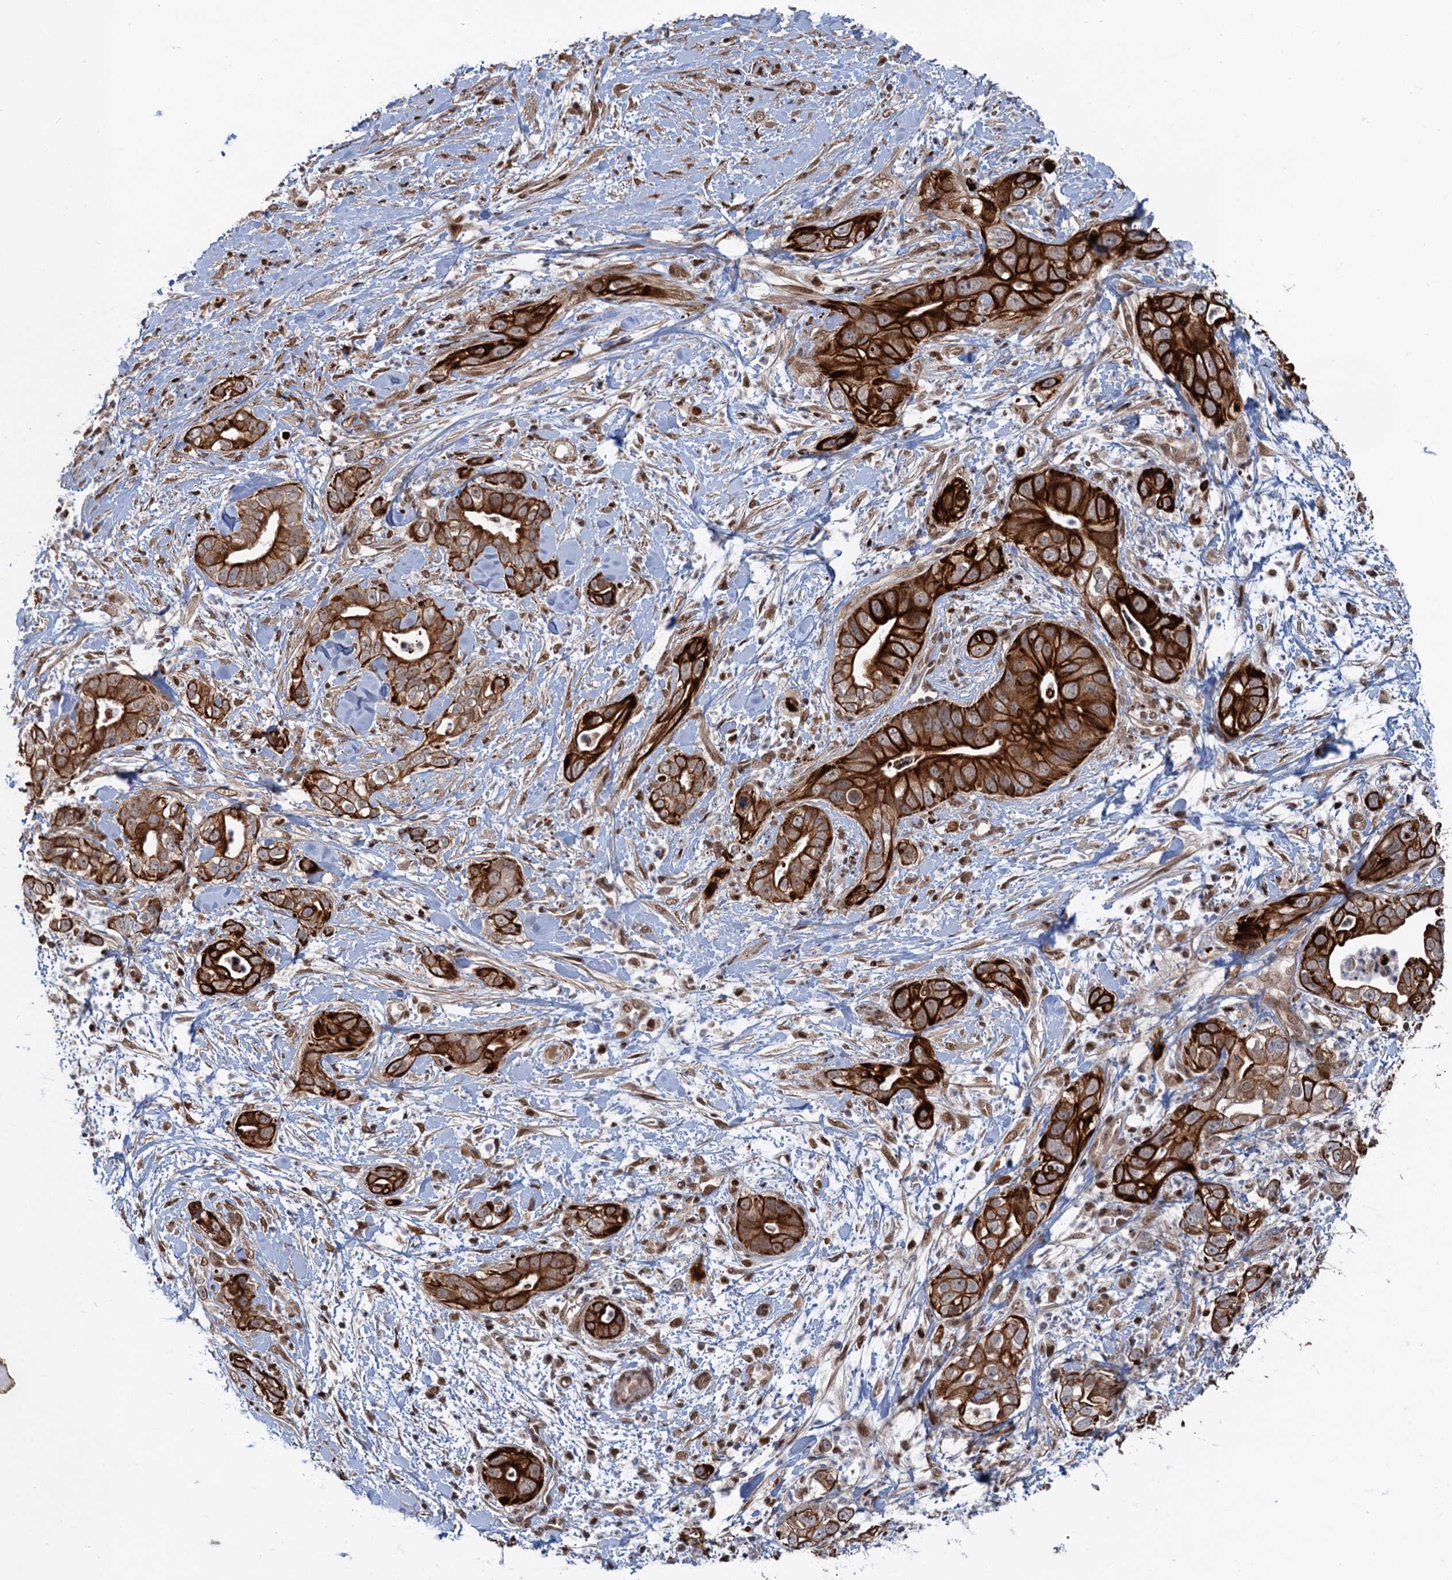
{"staining": {"intensity": "strong", "quantity": ">75%", "location": "cytoplasmic/membranous"}, "tissue": "pancreatic cancer", "cell_type": "Tumor cells", "image_type": "cancer", "snomed": [{"axis": "morphology", "description": "Adenocarcinoma, NOS"}, {"axis": "topography", "description": "Pancreas"}], "caption": "Adenocarcinoma (pancreatic) stained for a protein exhibits strong cytoplasmic/membranous positivity in tumor cells.", "gene": "TTC31", "patient": {"sex": "female", "age": 78}}